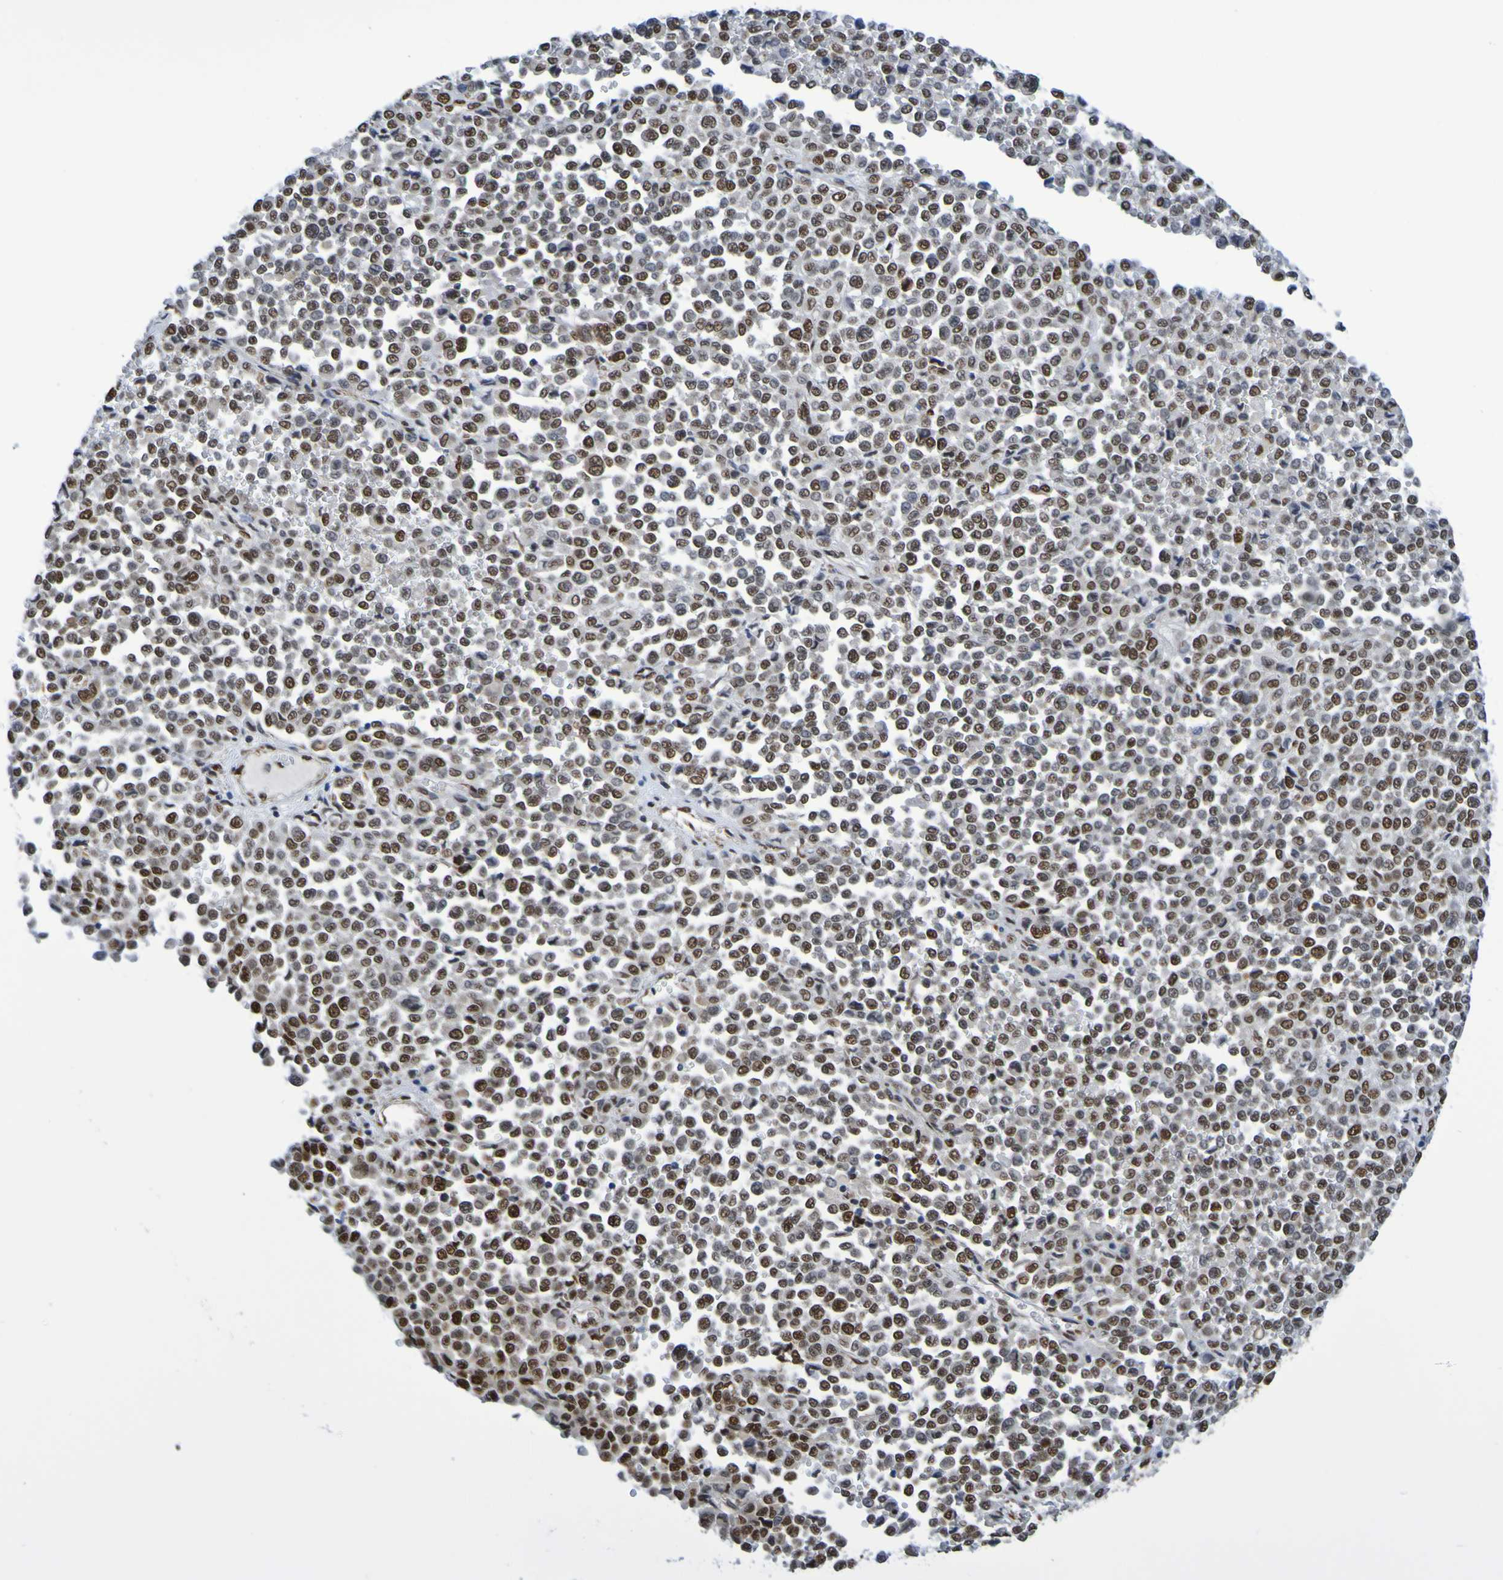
{"staining": {"intensity": "strong", "quantity": ">75%", "location": "nuclear"}, "tissue": "melanoma", "cell_type": "Tumor cells", "image_type": "cancer", "snomed": [{"axis": "morphology", "description": "Malignant melanoma, Metastatic site"}, {"axis": "topography", "description": "Pancreas"}], "caption": "Protein expression analysis of malignant melanoma (metastatic site) displays strong nuclear staining in approximately >75% of tumor cells.", "gene": "HDAC2", "patient": {"sex": "female", "age": 30}}